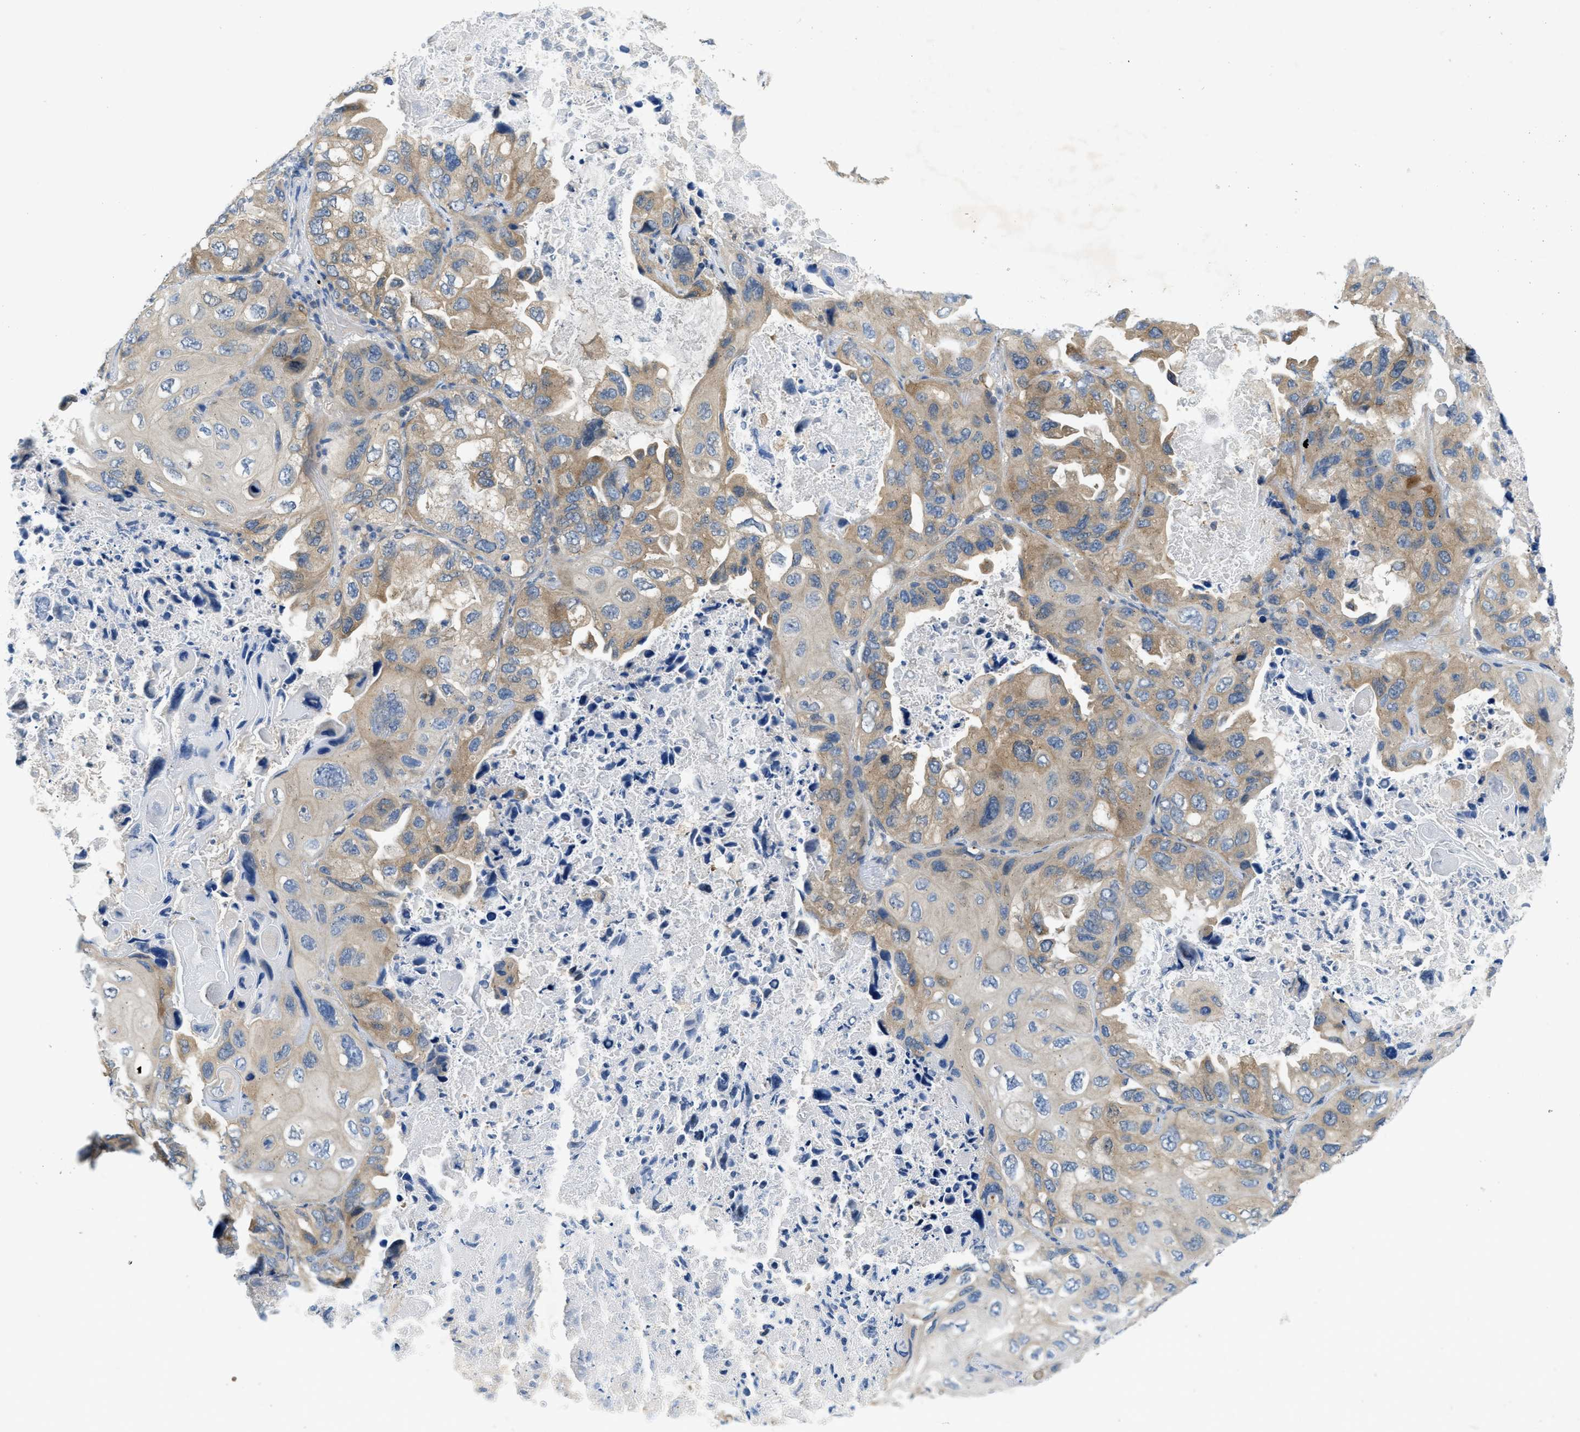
{"staining": {"intensity": "weak", "quantity": "25%-75%", "location": "cytoplasmic/membranous"}, "tissue": "lung cancer", "cell_type": "Tumor cells", "image_type": "cancer", "snomed": [{"axis": "morphology", "description": "Squamous cell carcinoma, NOS"}, {"axis": "topography", "description": "Lung"}], "caption": "Brown immunohistochemical staining in human squamous cell carcinoma (lung) displays weak cytoplasmic/membranous positivity in approximately 25%-75% of tumor cells.", "gene": "RIPK2", "patient": {"sex": "female", "age": 73}}